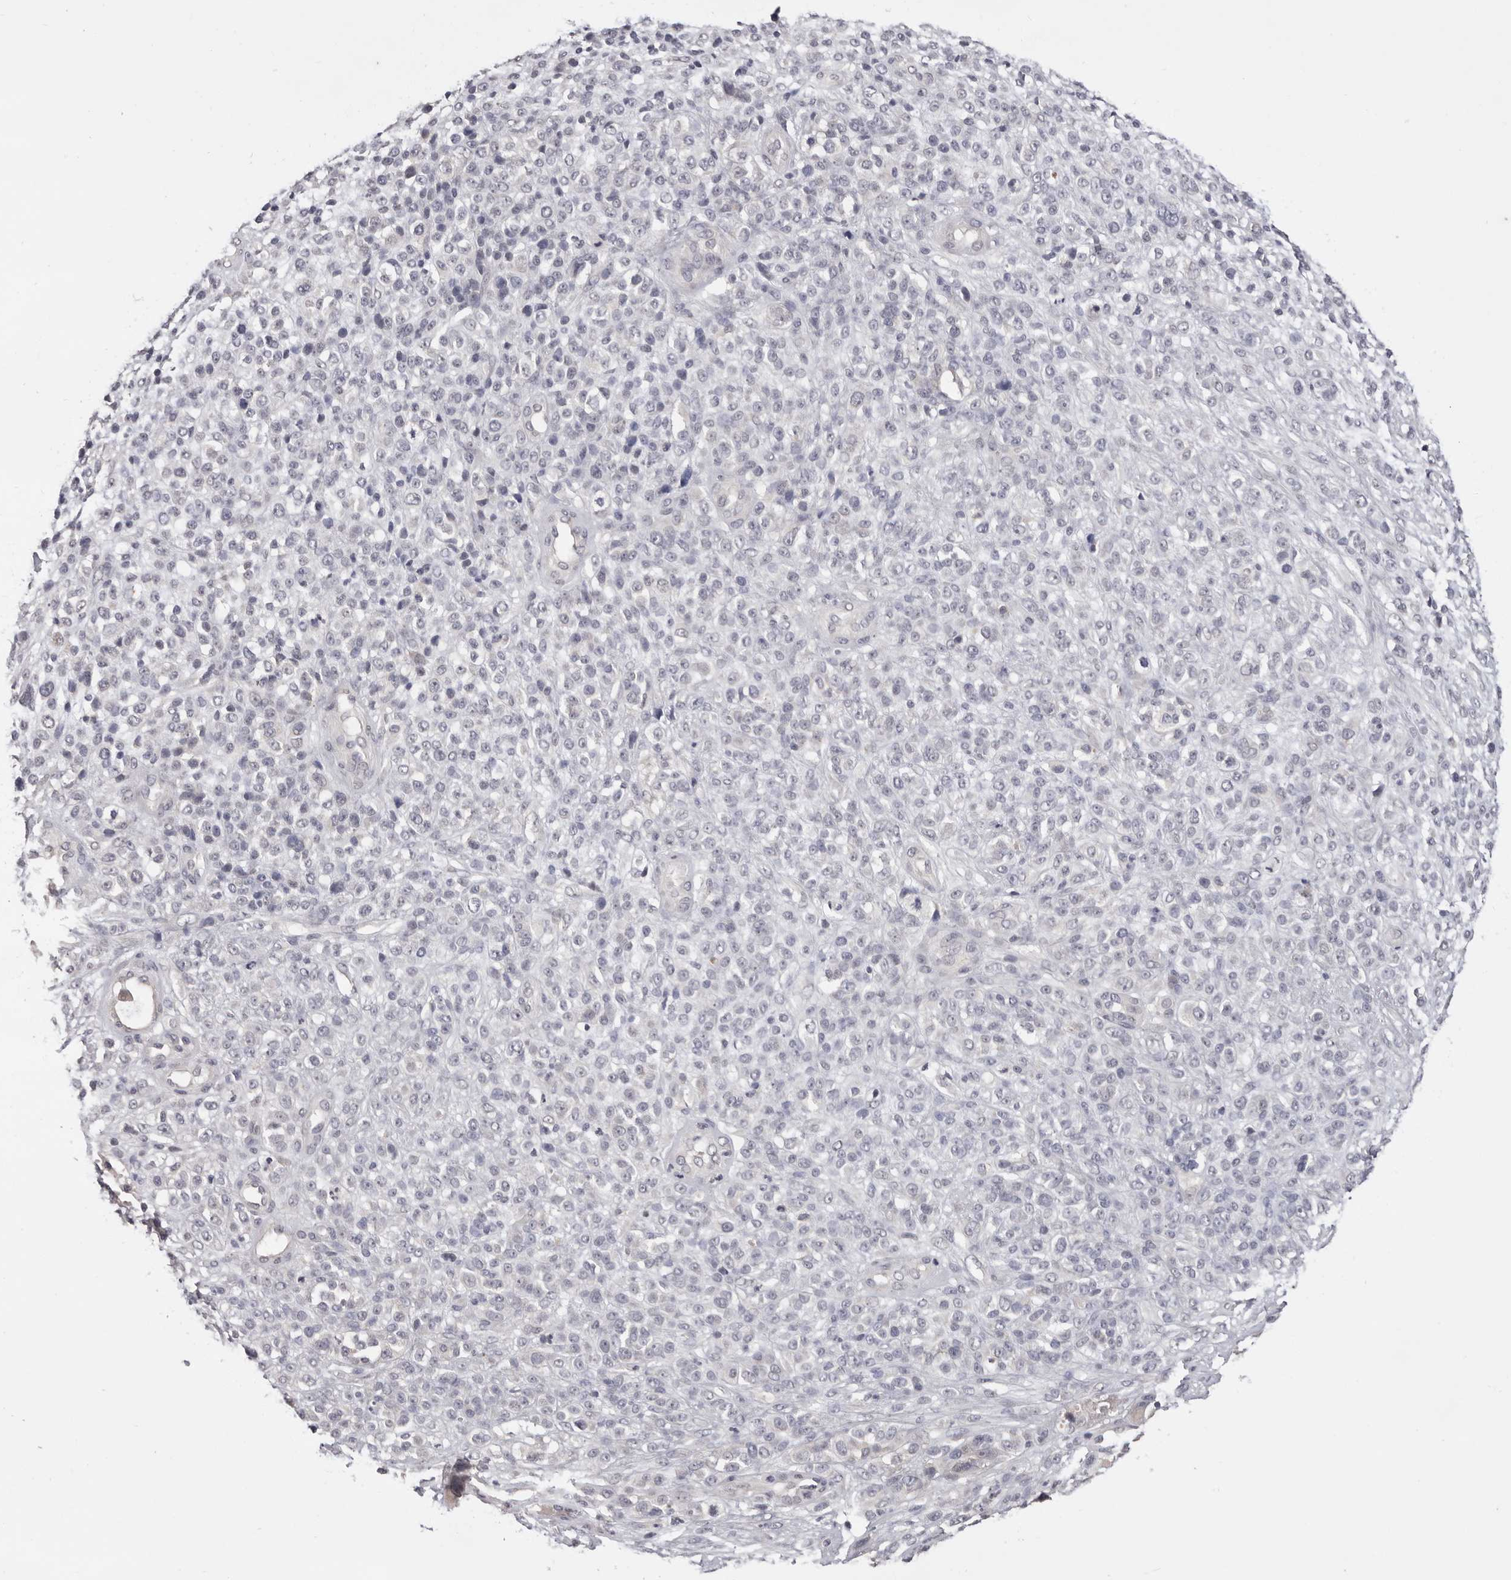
{"staining": {"intensity": "negative", "quantity": "none", "location": "none"}, "tissue": "melanoma", "cell_type": "Tumor cells", "image_type": "cancer", "snomed": [{"axis": "morphology", "description": "Malignant melanoma, NOS"}, {"axis": "topography", "description": "Skin"}], "caption": "The immunohistochemistry micrograph has no significant positivity in tumor cells of melanoma tissue.", "gene": "DOP1A", "patient": {"sex": "female", "age": 55}}